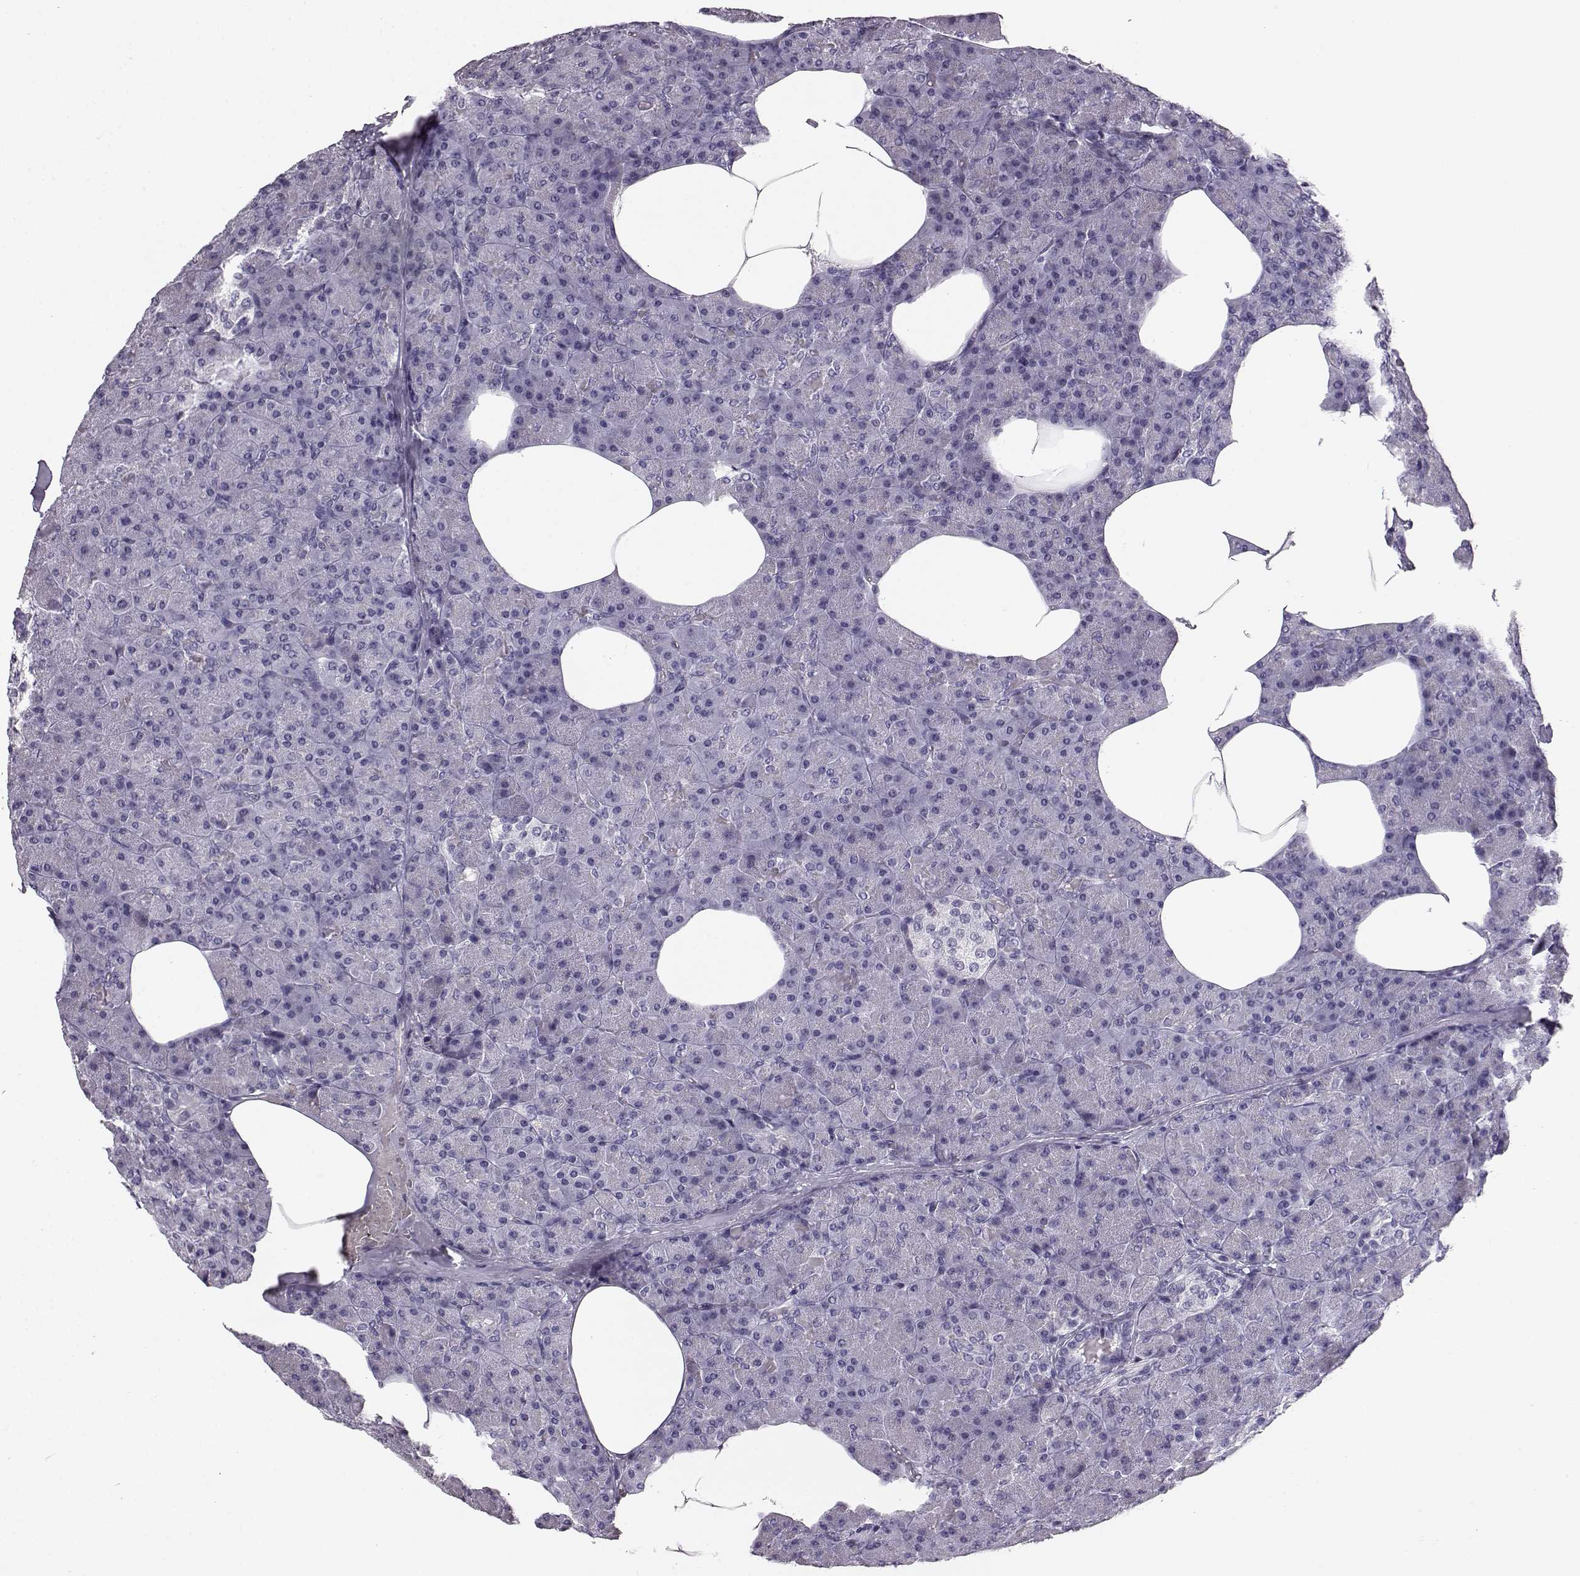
{"staining": {"intensity": "negative", "quantity": "none", "location": "none"}, "tissue": "pancreas", "cell_type": "Exocrine glandular cells", "image_type": "normal", "snomed": [{"axis": "morphology", "description": "Normal tissue, NOS"}, {"axis": "topography", "description": "Pancreas"}], "caption": "An immunohistochemistry (IHC) photomicrograph of normal pancreas is shown. There is no staining in exocrine glandular cells of pancreas.", "gene": "BFSP2", "patient": {"sex": "female", "age": 45}}